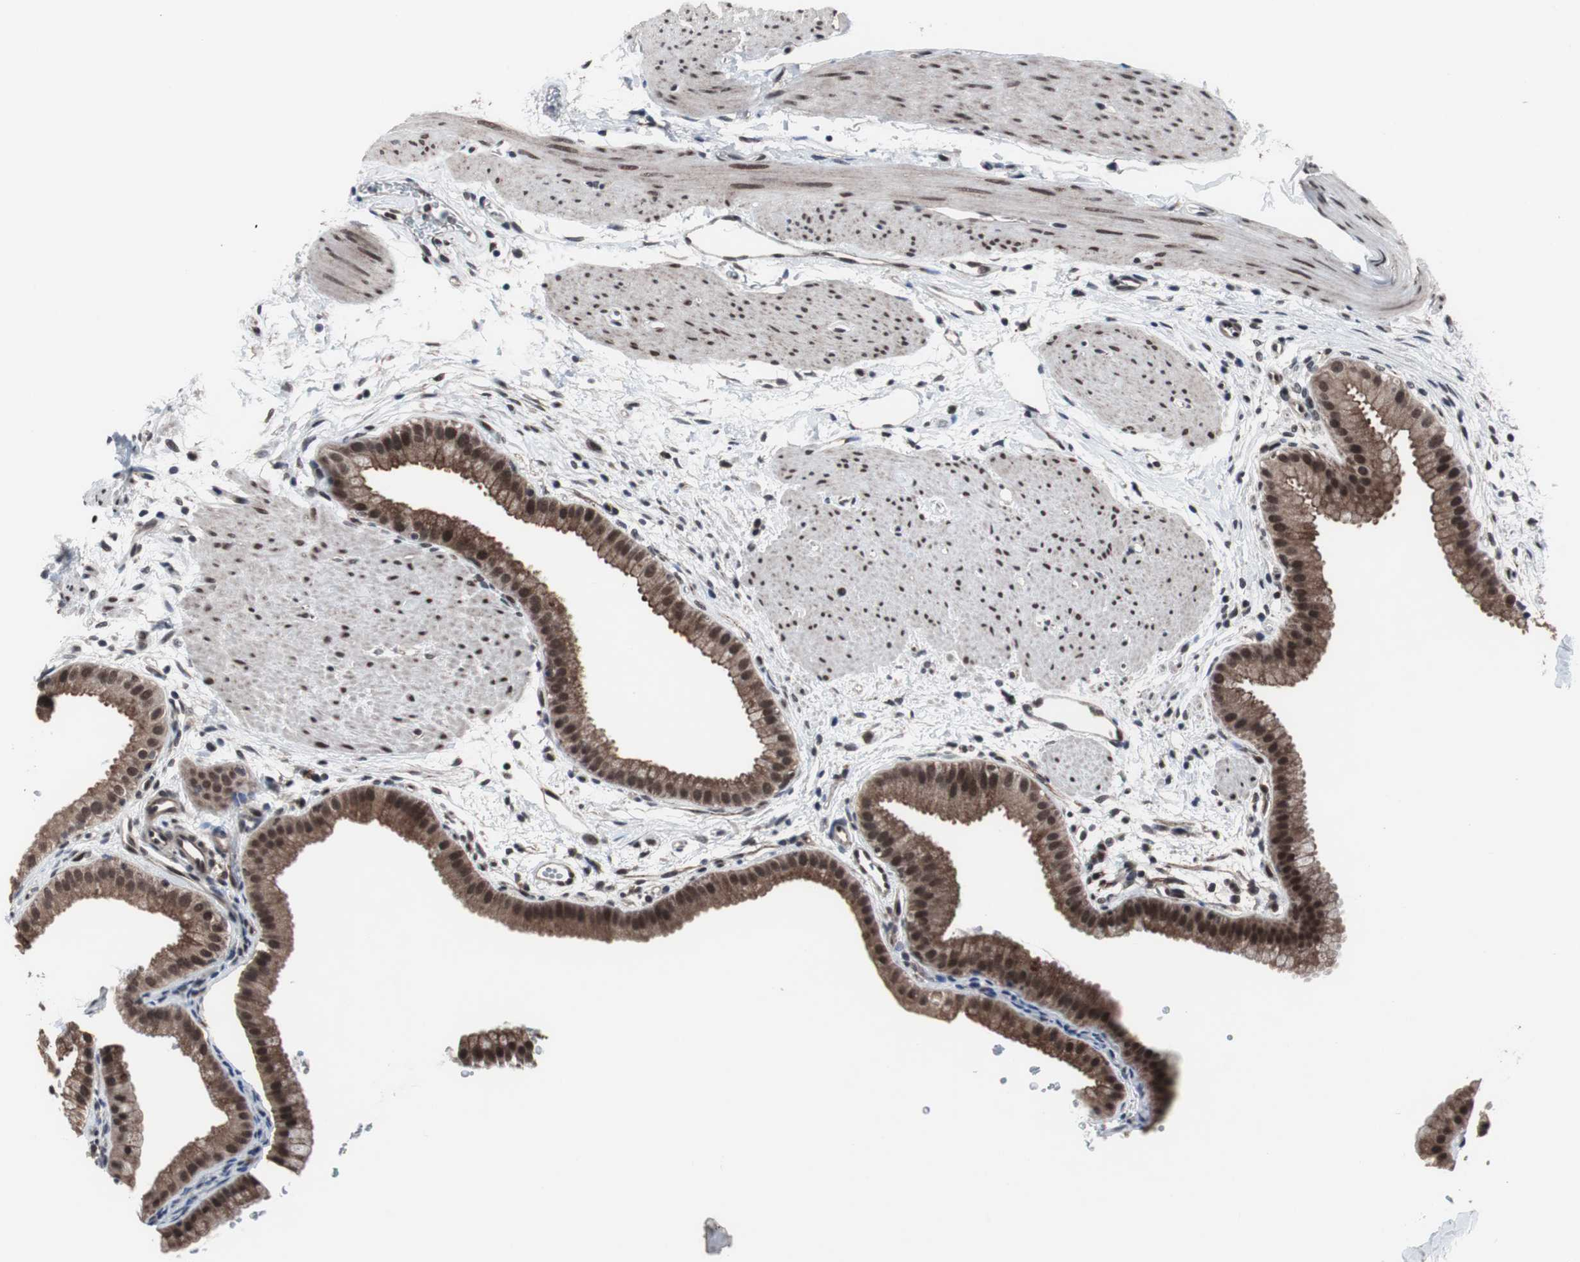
{"staining": {"intensity": "strong", "quantity": ">75%", "location": "cytoplasmic/membranous,nuclear"}, "tissue": "gallbladder", "cell_type": "Glandular cells", "image_type": "normal", "snomed": [{"axis": "morphology", "description": "Normal tissue, NOS"}, {"axis": "topography", "description": "Gallbladder"}], "caption": "Gallbladder stained with immunohistochemistry (IHC) exhibits strong cytoplasmic/membranous,nuclear positivity in about >75% of glandular cells.", "gene": "GTF2F2", "patient": {"sex": "female", "age": 64}}